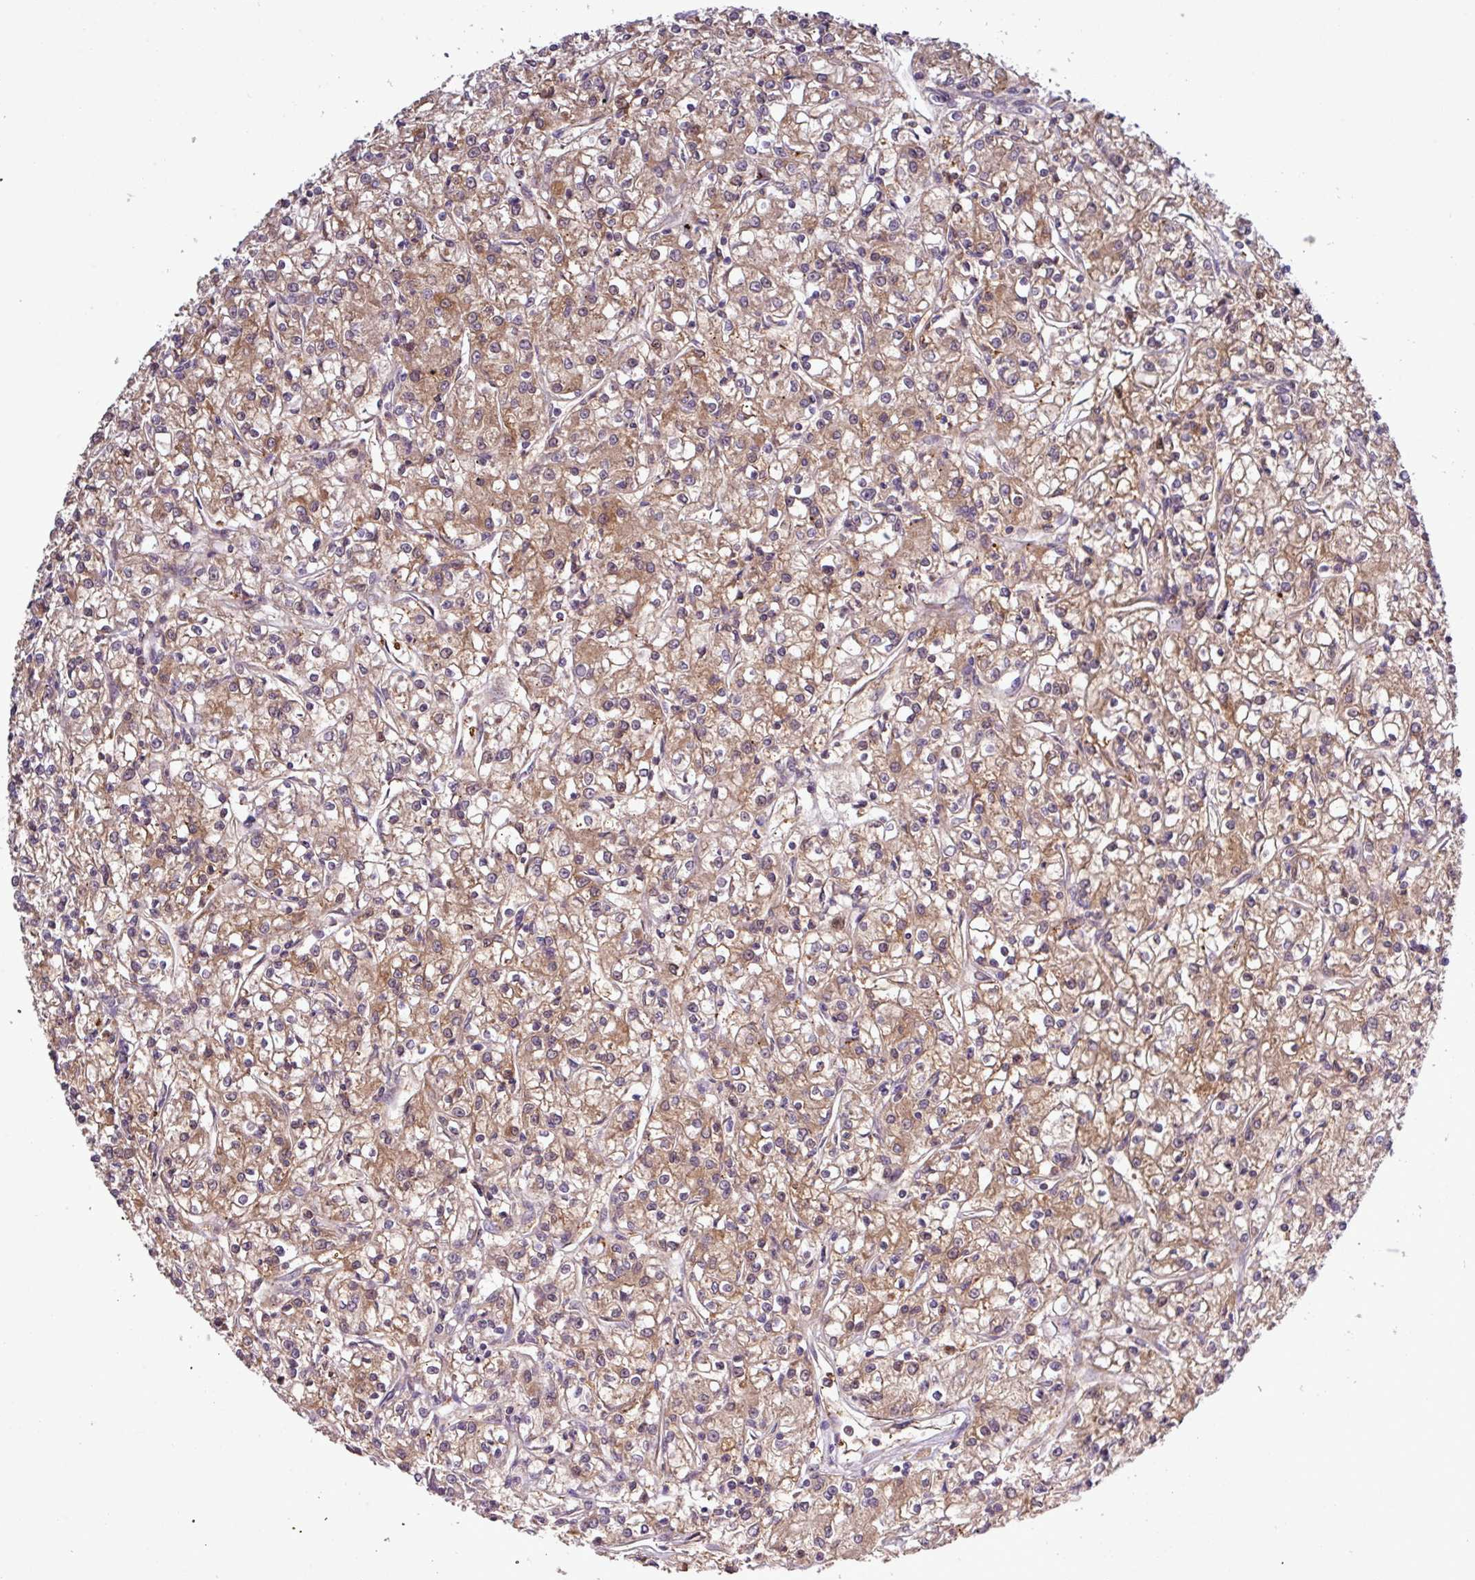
{"staining": {"intensity": "moderate", "quantity": ">75%", "location": "cytoplasmic/membranous"}, "tissue": "renal cancer", "cell_type": "Tumor cells", "image_type": "cancer", "snomed": [{"axis": "morphology", "description": "Adenocarcinoma, NOS"}, {"axis": "topography", "description": "Kidney"}], "caption": "An image showing moderate cytoplasmic/membranous staining in about >75% of tumor cells in renal cancer (adenocarcinoma), as visualized by brown immunohistochemical staining.", "gene": "SIRPB2", "patient": {"sex": "female", "age": 59}}